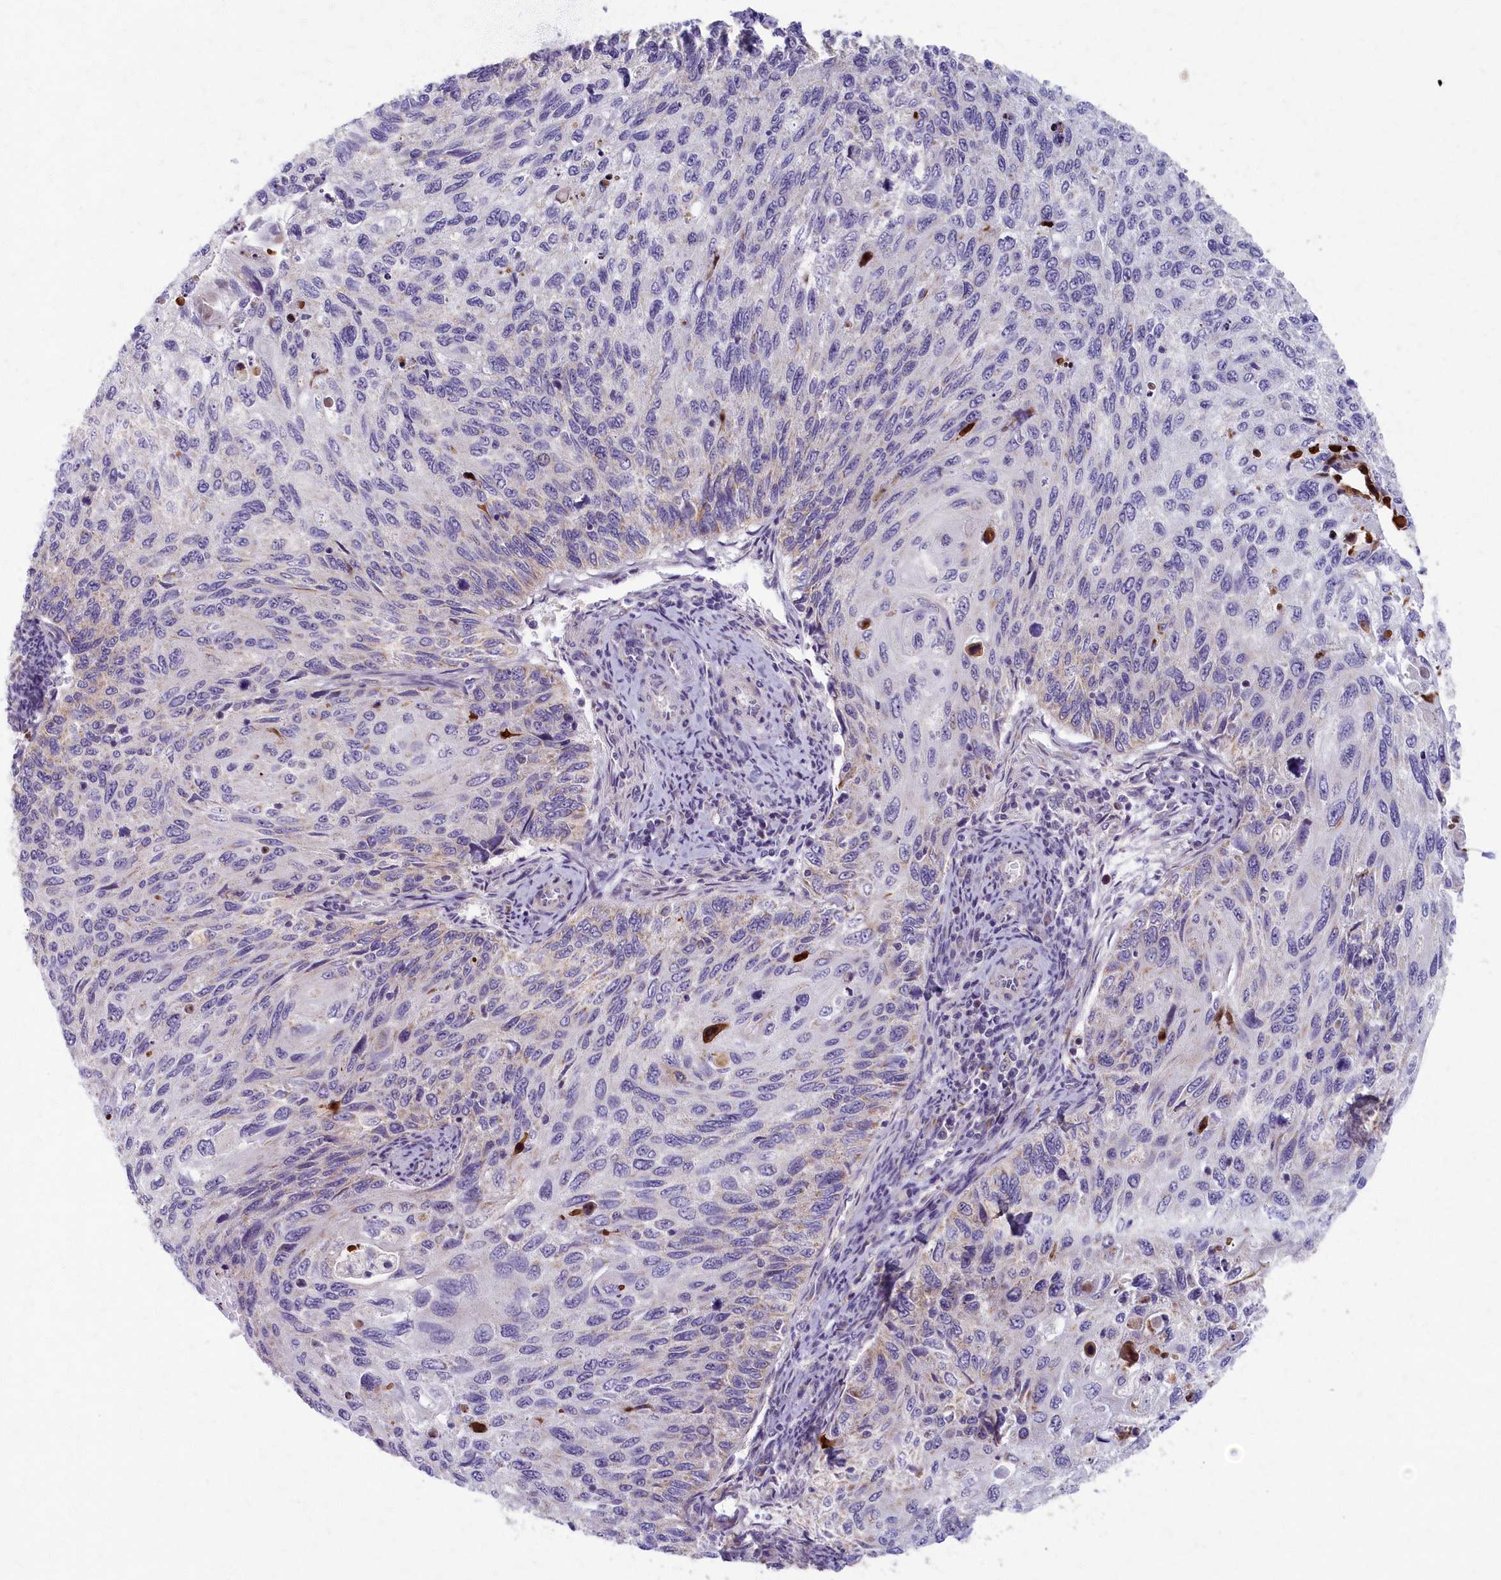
{"staining": {"intensity": "negative", "quantity": "none", "location": "none"}, "tissue": "cervical cancer", "cell_type": "Tumor cells", "image_type": "cancer", "snomed": [{"axis": "morphology", "description": "Squamous cell carcinoma, NOS"}, {"axis": "topography", "description": "Cervix"}], "caption": "This is a histopathology image of IHC staining of squamous cell carcinoma (cervical), which shows no staining in tumor cells.", "gene": "MRPS25", "patient": {"sex": "female", "age": 70}}